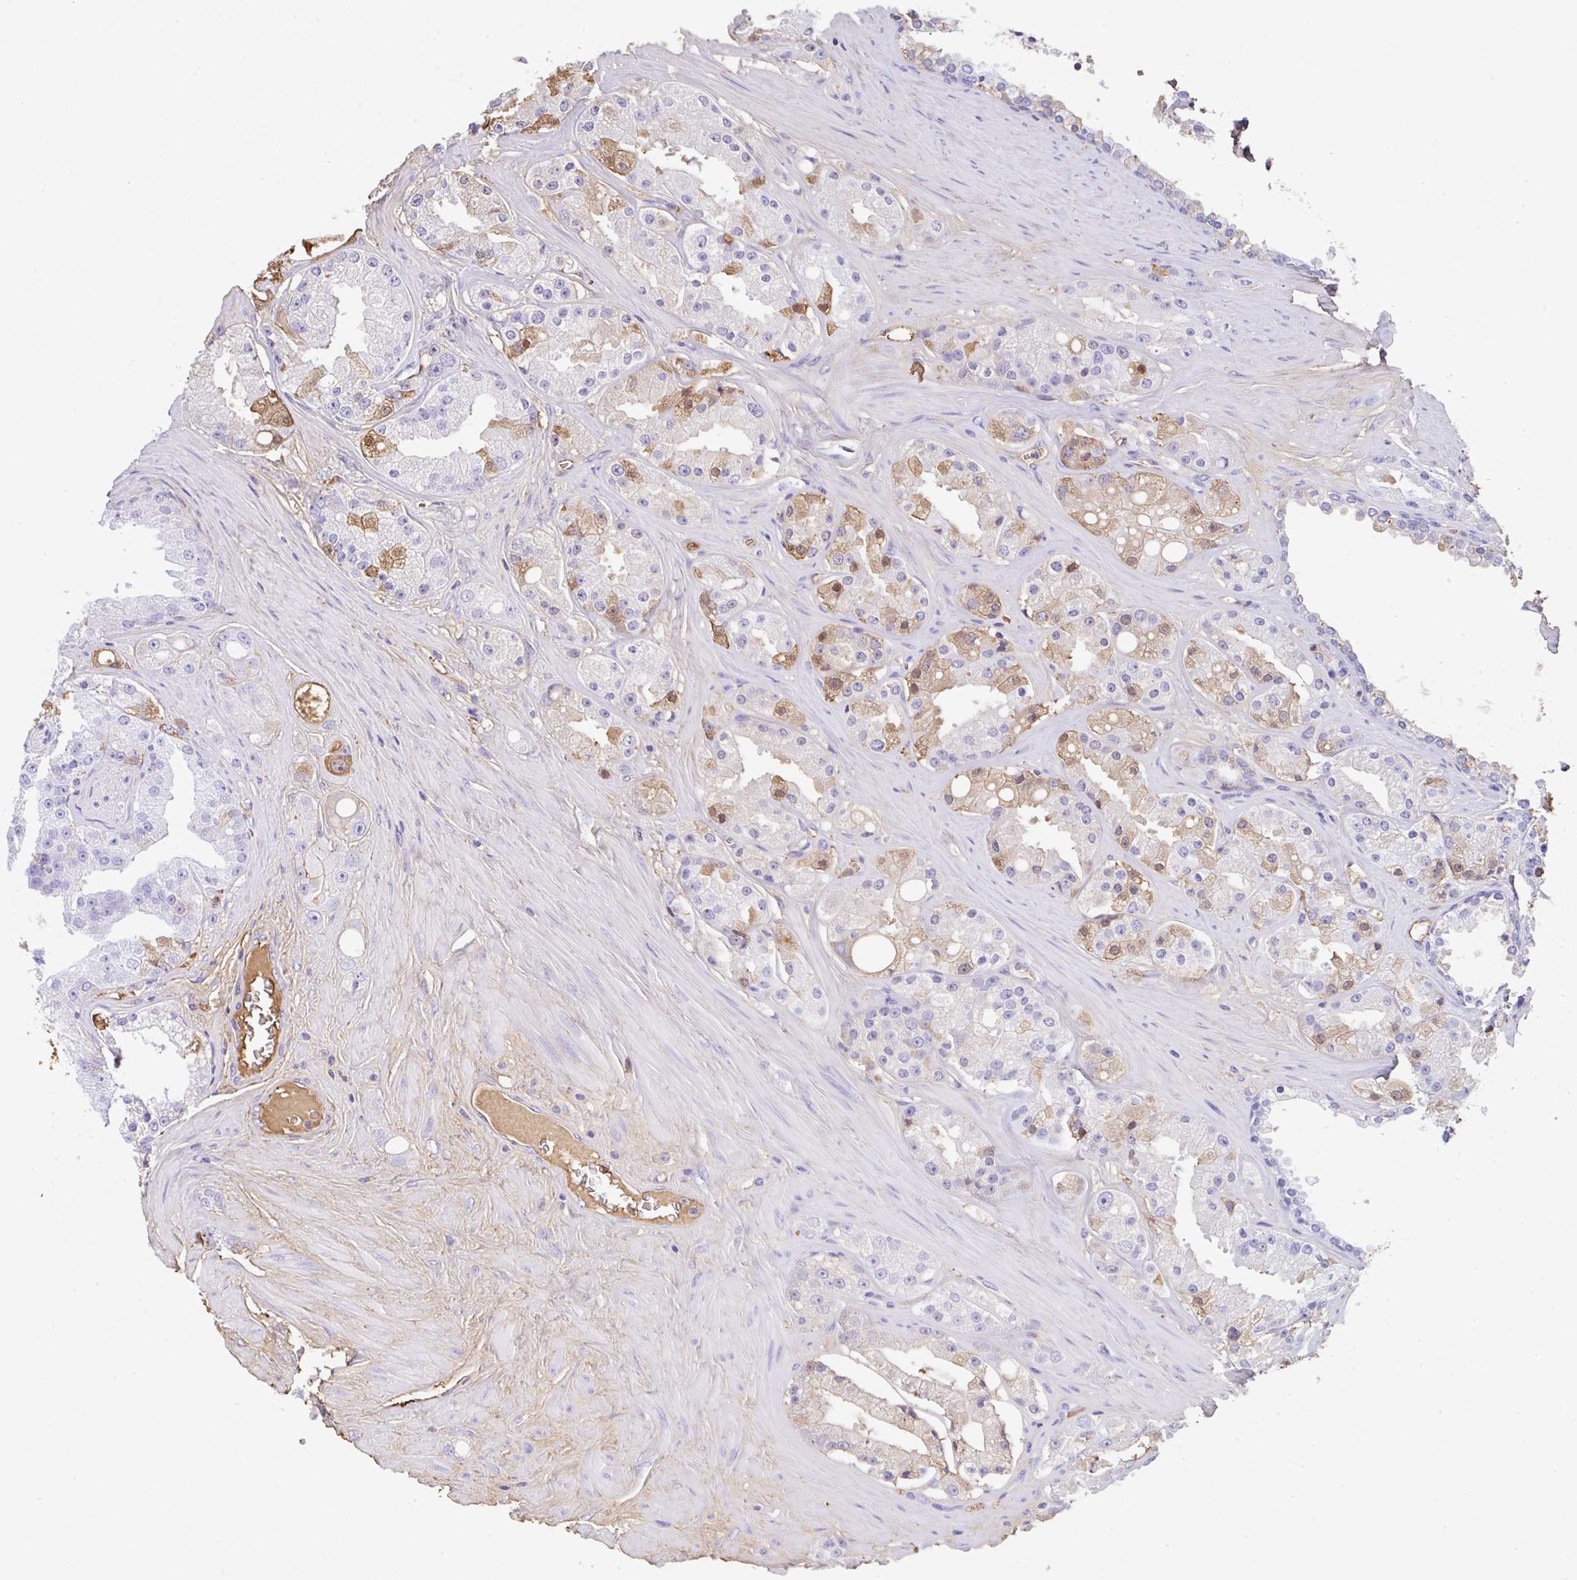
{"staining": {"intensity": "moderate", "quantity": "<25%", "location": "cytoplasmic/membranous,nuclear"}, "tissue": "prostate cancer", "cell_type": "Tumor cells", "image_type": "cancer", "snomed": [{"axis": "morphology", "description": "Adenocarcinoma, High grade"}, {"axis": "topography", "description": "Prostate"}], "caption": "Brown immunohistochemical staining in prostate cancer (adenocarcinoma (high-grade)) reveals moderate cytoplasmic/membranous and nuclear expression in approximately <25% of tumor cells.", "gene": "HOXC12", "patient": {"sex": "male", "age": 66}}